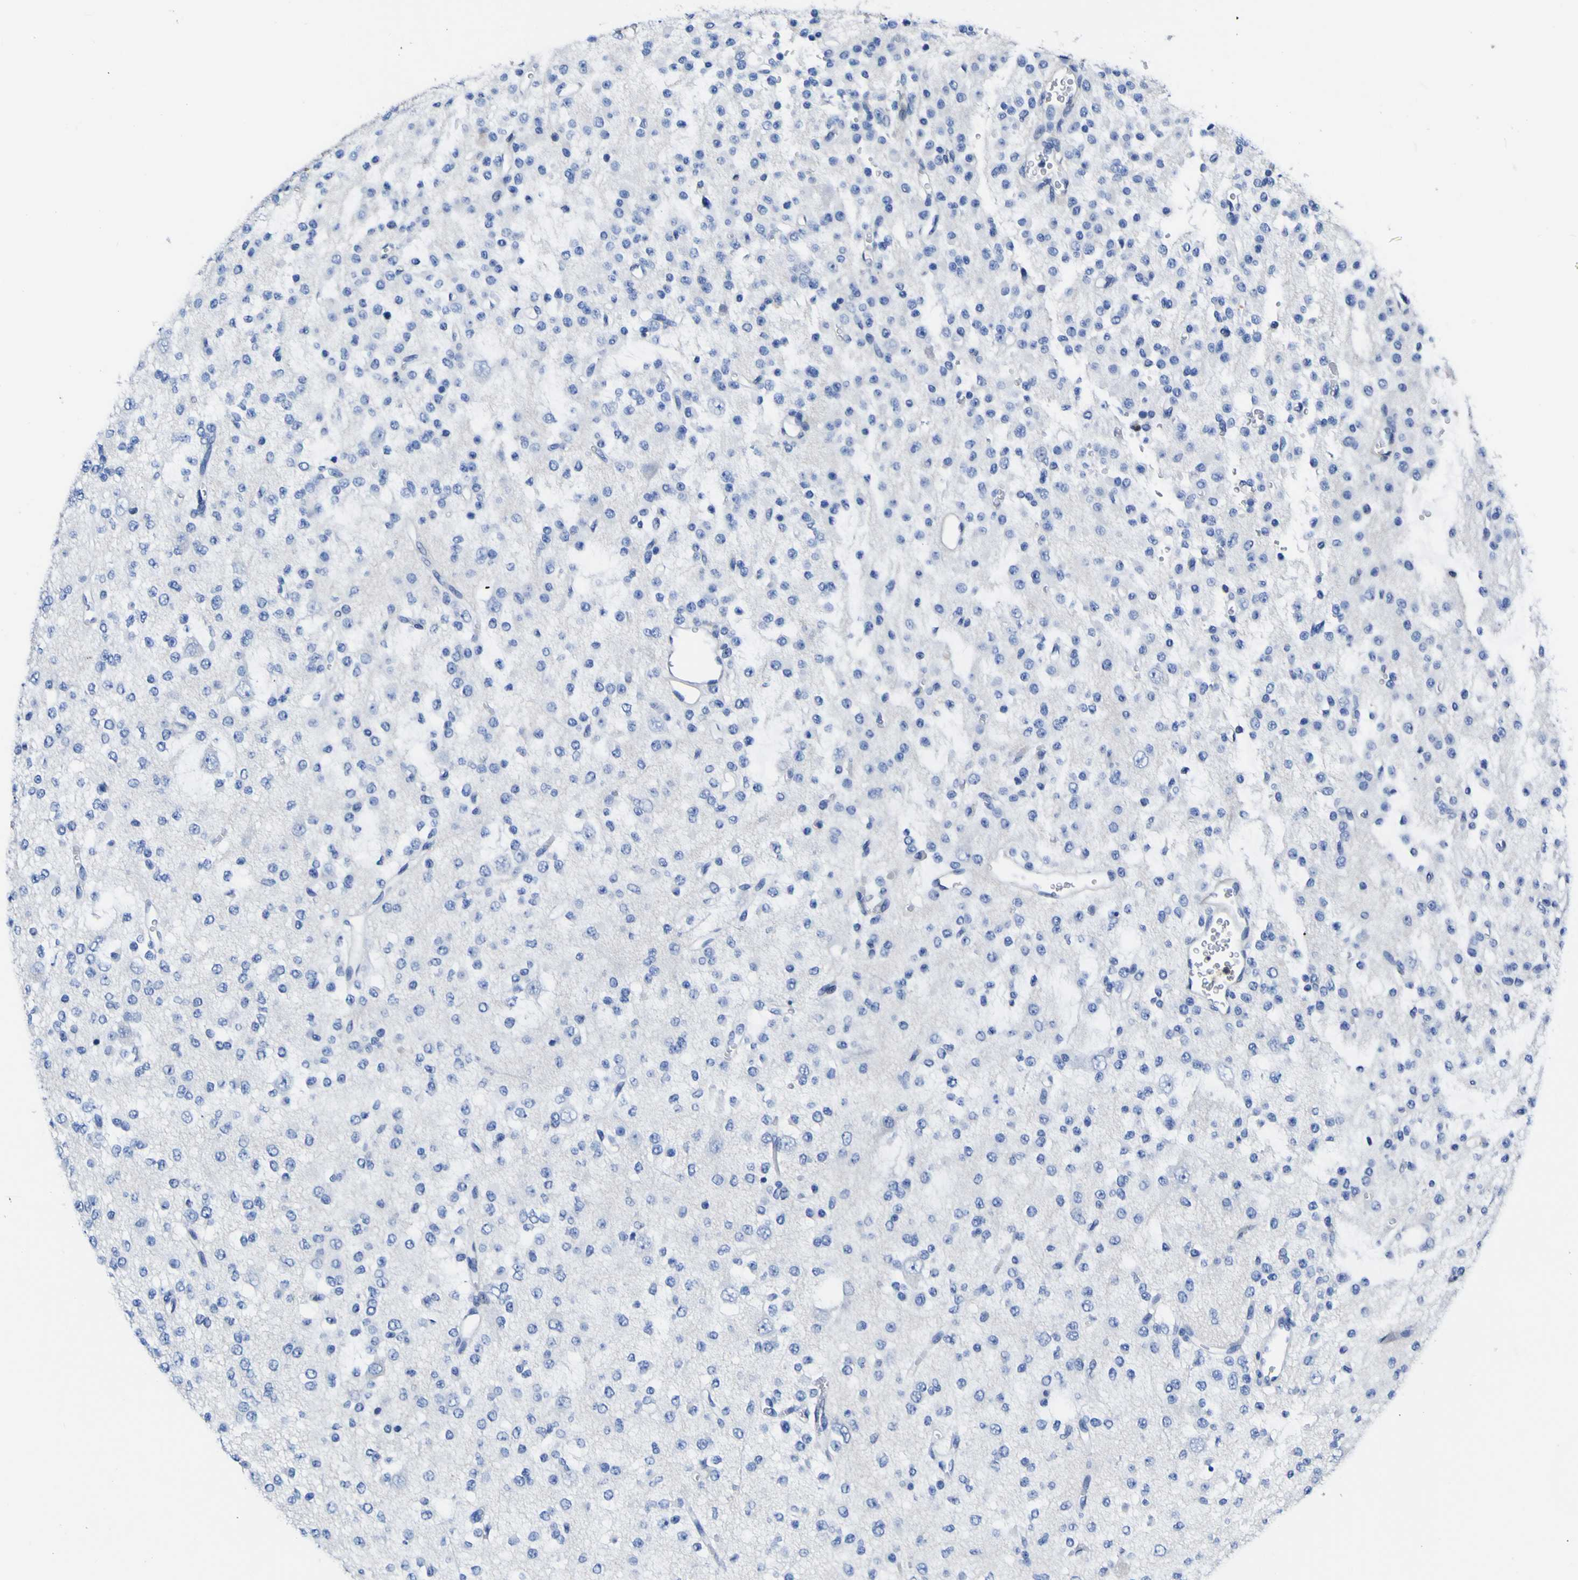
{"staining": {"intensity": "negative", "quantity": "none", "location": "none"}, "tissue": "glioma", "cell_type": "Tumor cells", "image_type": "cancer", "snomed": [{"axis": "morphology", "description": "Glioma, malignant, Low grade"}, {"axis": "topography", "description": "Brain"}], "caption": "An immunohistochemistry (IHC) histopathology image of glioma is shown. There is no staining in tumor cells of glioma.", "gene": "CASP6", "patient": {"sex": "male", "age": 38}}